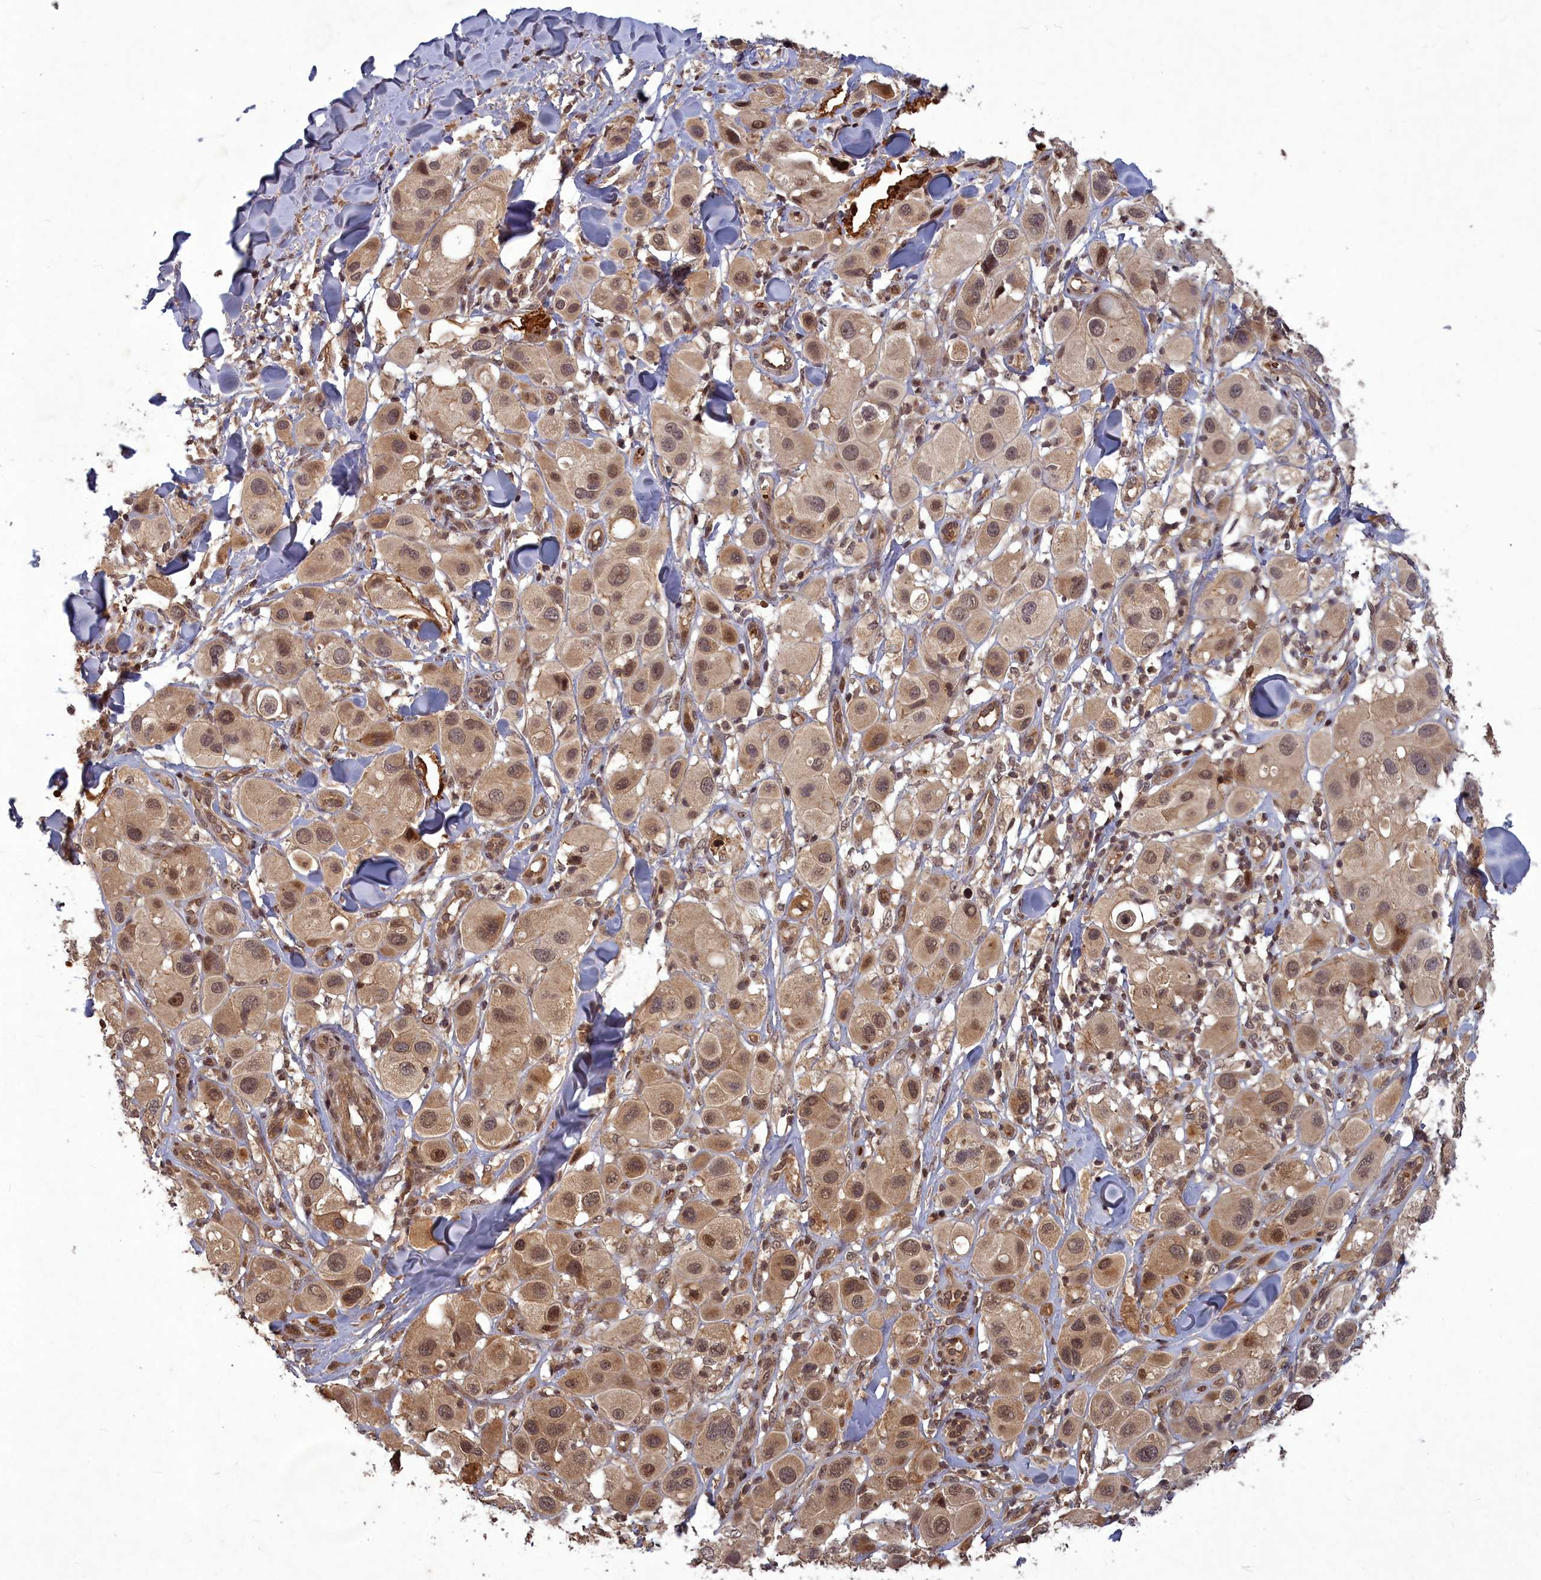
{"staining": {"intensity": "moderate", "quantity": ">75%", "location": "cytoplasmic/membranous,nuclear"}, "tissue": "melanoma", "cell_type": "Tumor cells", "image_type": "cancer", "snomed": [{"axis": "morphology", "description": "Malignant melanoma, Metastatic site"}, {"axis": "topography", "description": "Skin"}], "caption": "High-magnification brightfield microscopy of malignant melanoma (metastatic site) stained with DAB (3,3'-diaminobenzidine) (brown) and counterstained with hematoxylin (blue). tumor cells exhibit moderate cytoplasmic/membranous and nuclear positivity is present in about>75% of cells. (DAB = brown stain, brightfield microscopy at high magnification).", "gene": "SRMS", "patient": {"sex": "male", "age": 41}}